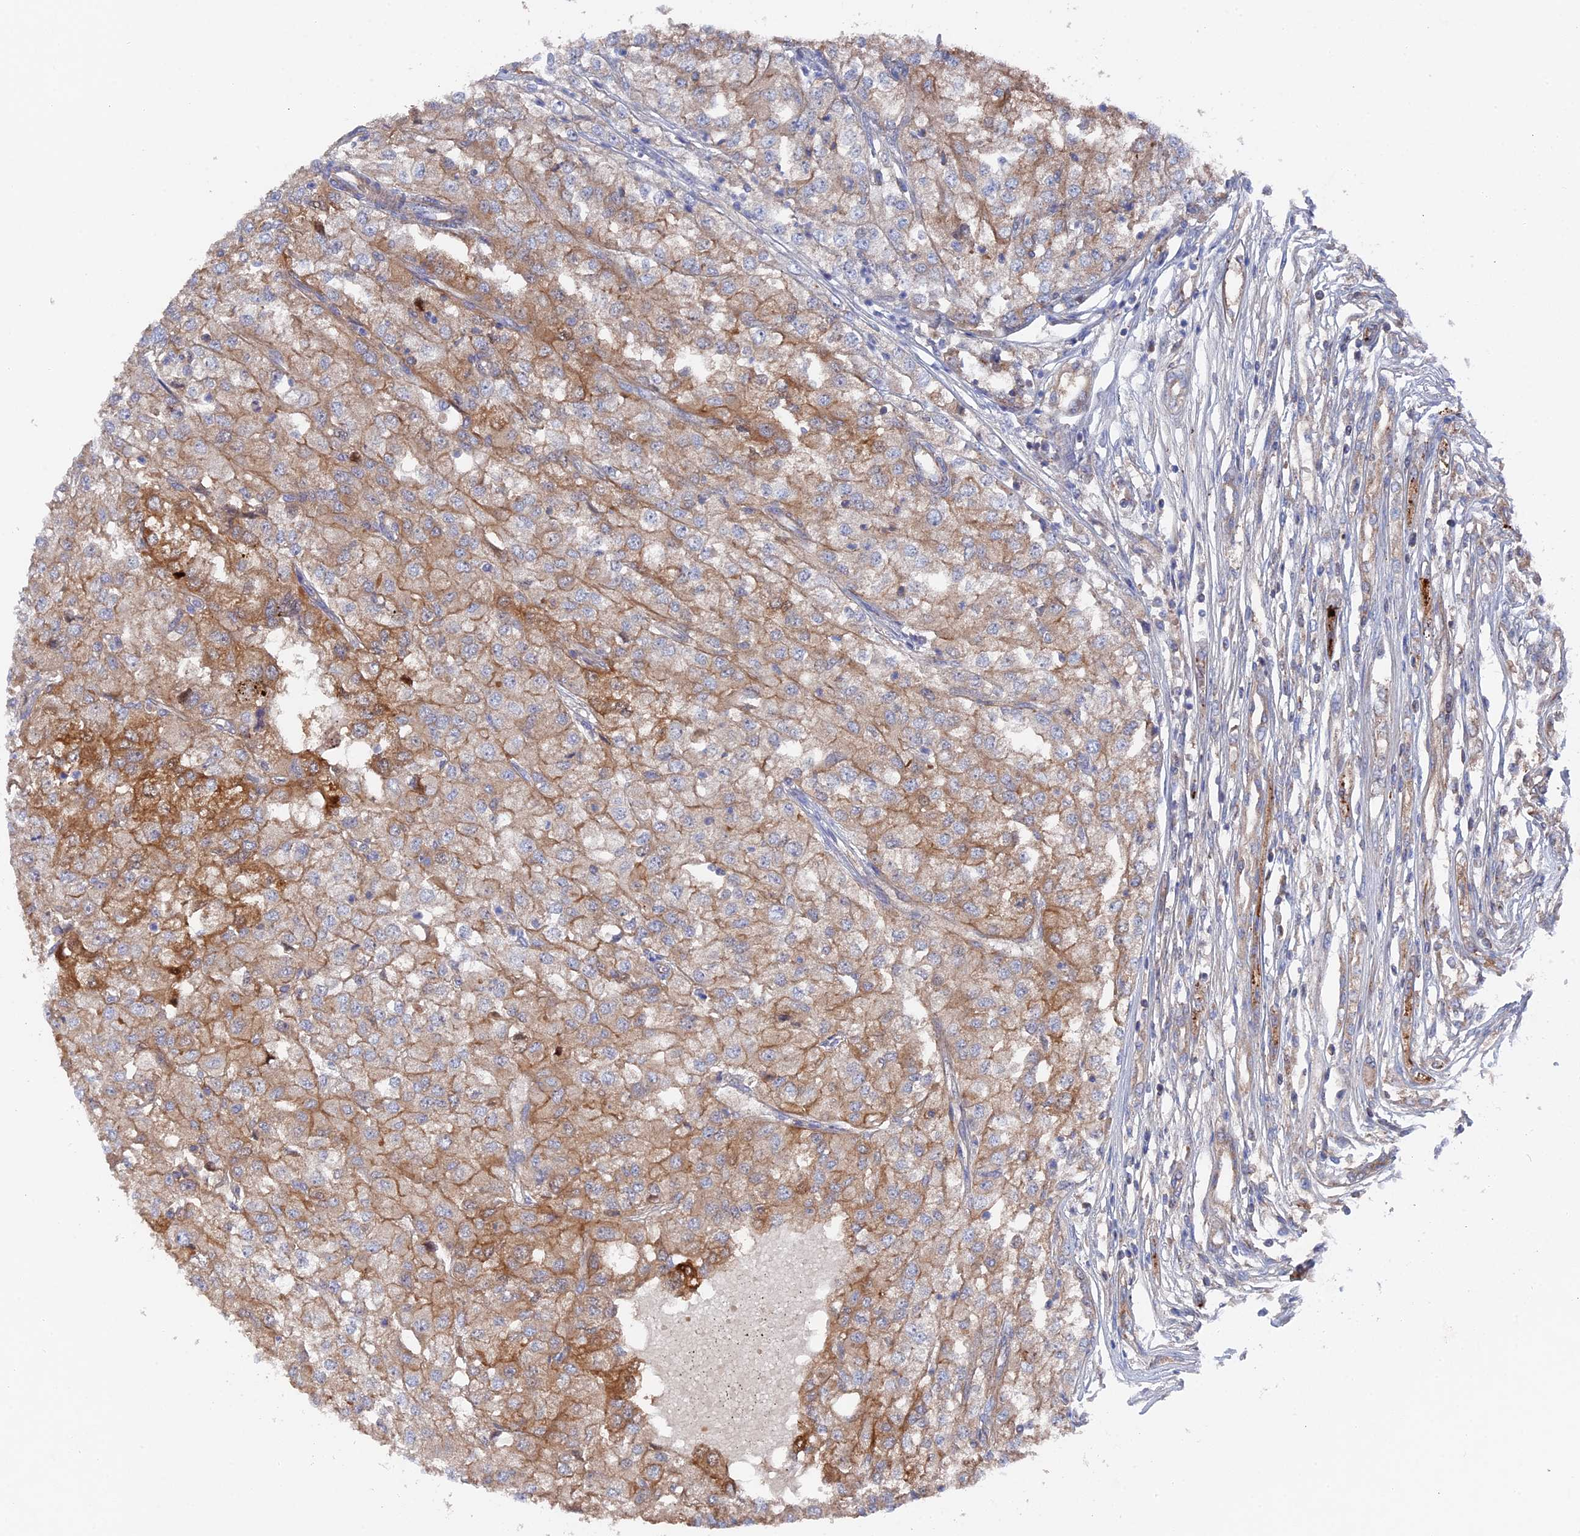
{"staining": {"intensity": "moderate", "quantity": ">75%", "location": "cytoplasmic/membranous"}, "tissue": "renal cancer", "cell_type": "Tumor cells", "image_type": "cancer", "snomed": [{"axis": "morphology", "description": "Adenocarcinoma, NOS"}, {"axis": "topography", "description": "Kidney"}], "caption": "Immunohistochemical staining of adenocarcinoma (renal) demonstrates moderate cytoplasmic/membranous protein staining in approximately >75% of tumor cells.", "gene": "SMG9", "patient": {"sex": "female", "age": 54}}